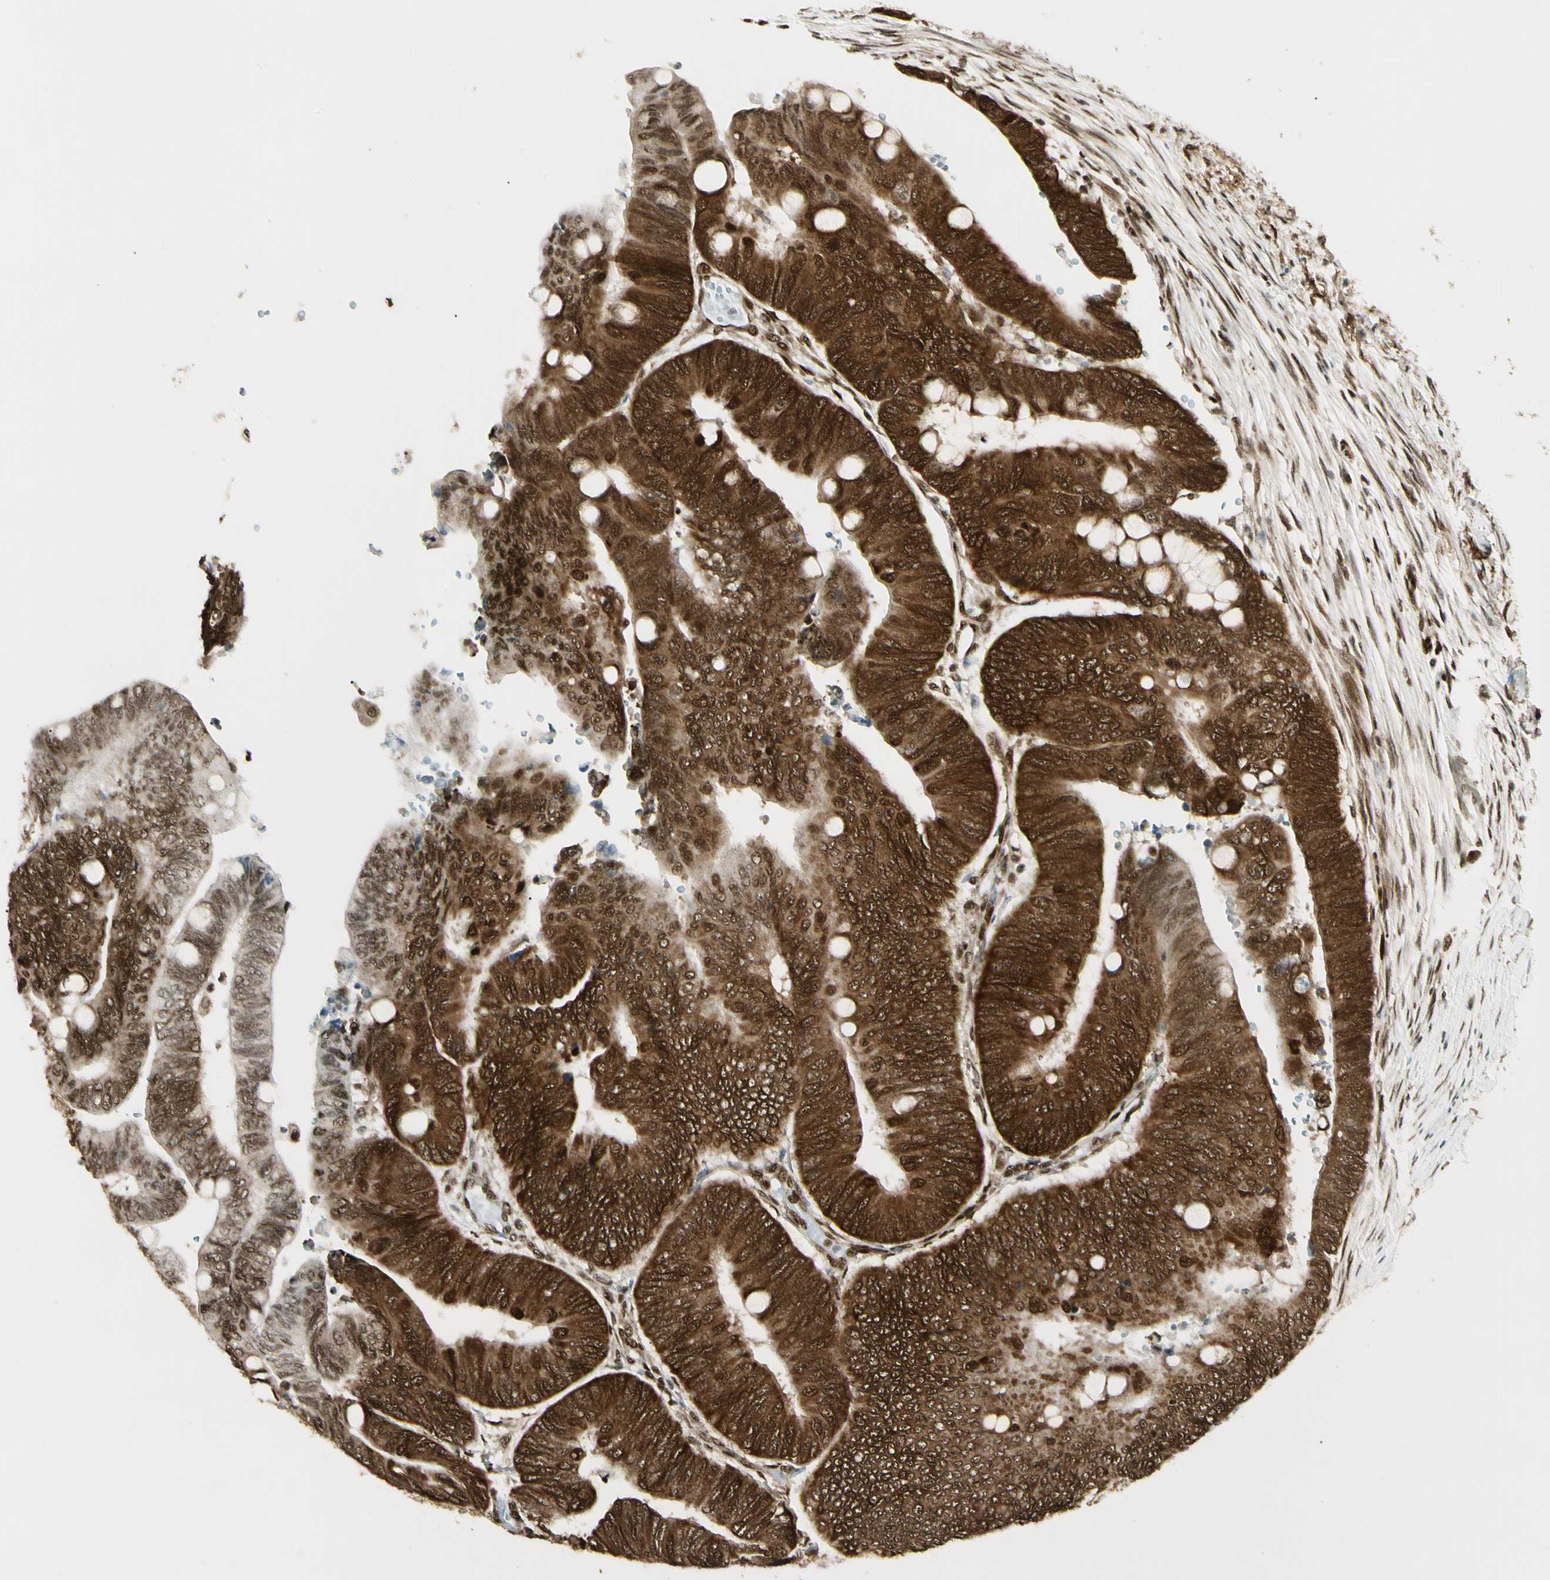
{"staining": {"intensity": "strong", "quantity": ">75%", "location": "cytoplasmic/membranous,nuclear"}, "tissue": "colorectal cancer", "cell_type": "Tumor cells", "image_type": "cancer", "snomed": [{"axis": "morphology", "description": "Normal tissue, NOS"}, {"axis": "morphology", "description": "Adenocarcinoma, NOS"}, {"axis": "topography", "description": "Rectum"}, {"axis": "topography", "description": "Peripheral nerve tissue"}], "caption": "Immunohistochemistry (DAB) staining of colorectal cancer shows strong cytoplasmic/membranous and nuclear protein expression in approximately >75% of tumor cells.", "gene": "FUS", "patient": {"sex": "male", "age": 92}}